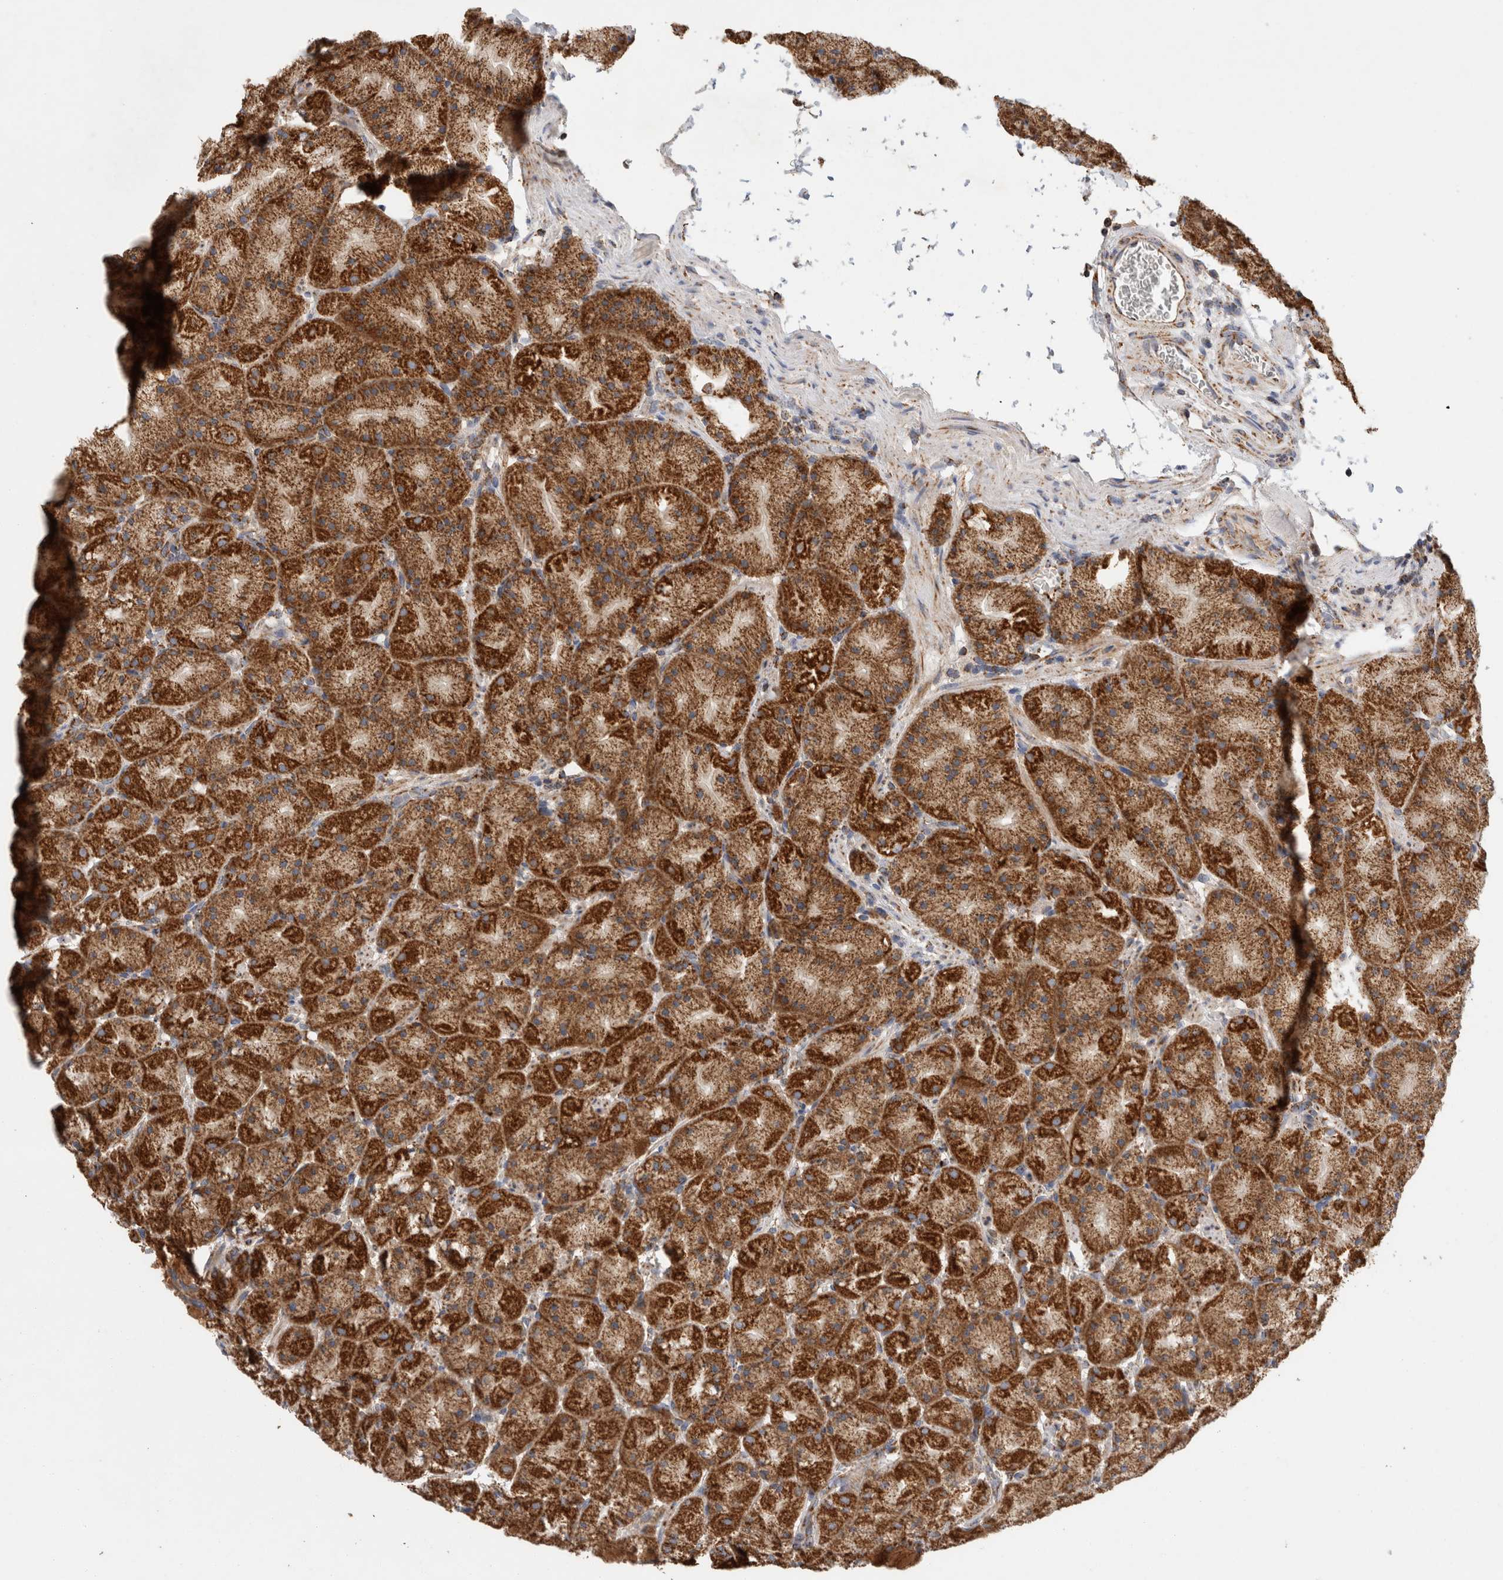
{"staining": {"intensity": "strong", "quantity": ">75%", "location": "cytoplasmic/membranous"}, "tissue": "stomach", "cell_type": "Glandular cells", "image_type": "normal", "snomed": [{"axis": "morphology", "description": "Normal tissue, NOS"}, {"axis": "topography", "description": "Stomach, upper"}, {"axis": "topography", "description": "Stomach"}], "caption": "Protein expression analysis of normal human stomach reveals strong cytoplasmic/membranous staining in approximately >75% of glandular cells.", "gene": "IARS2", "patient": {"sex": "male", "age": 48}}